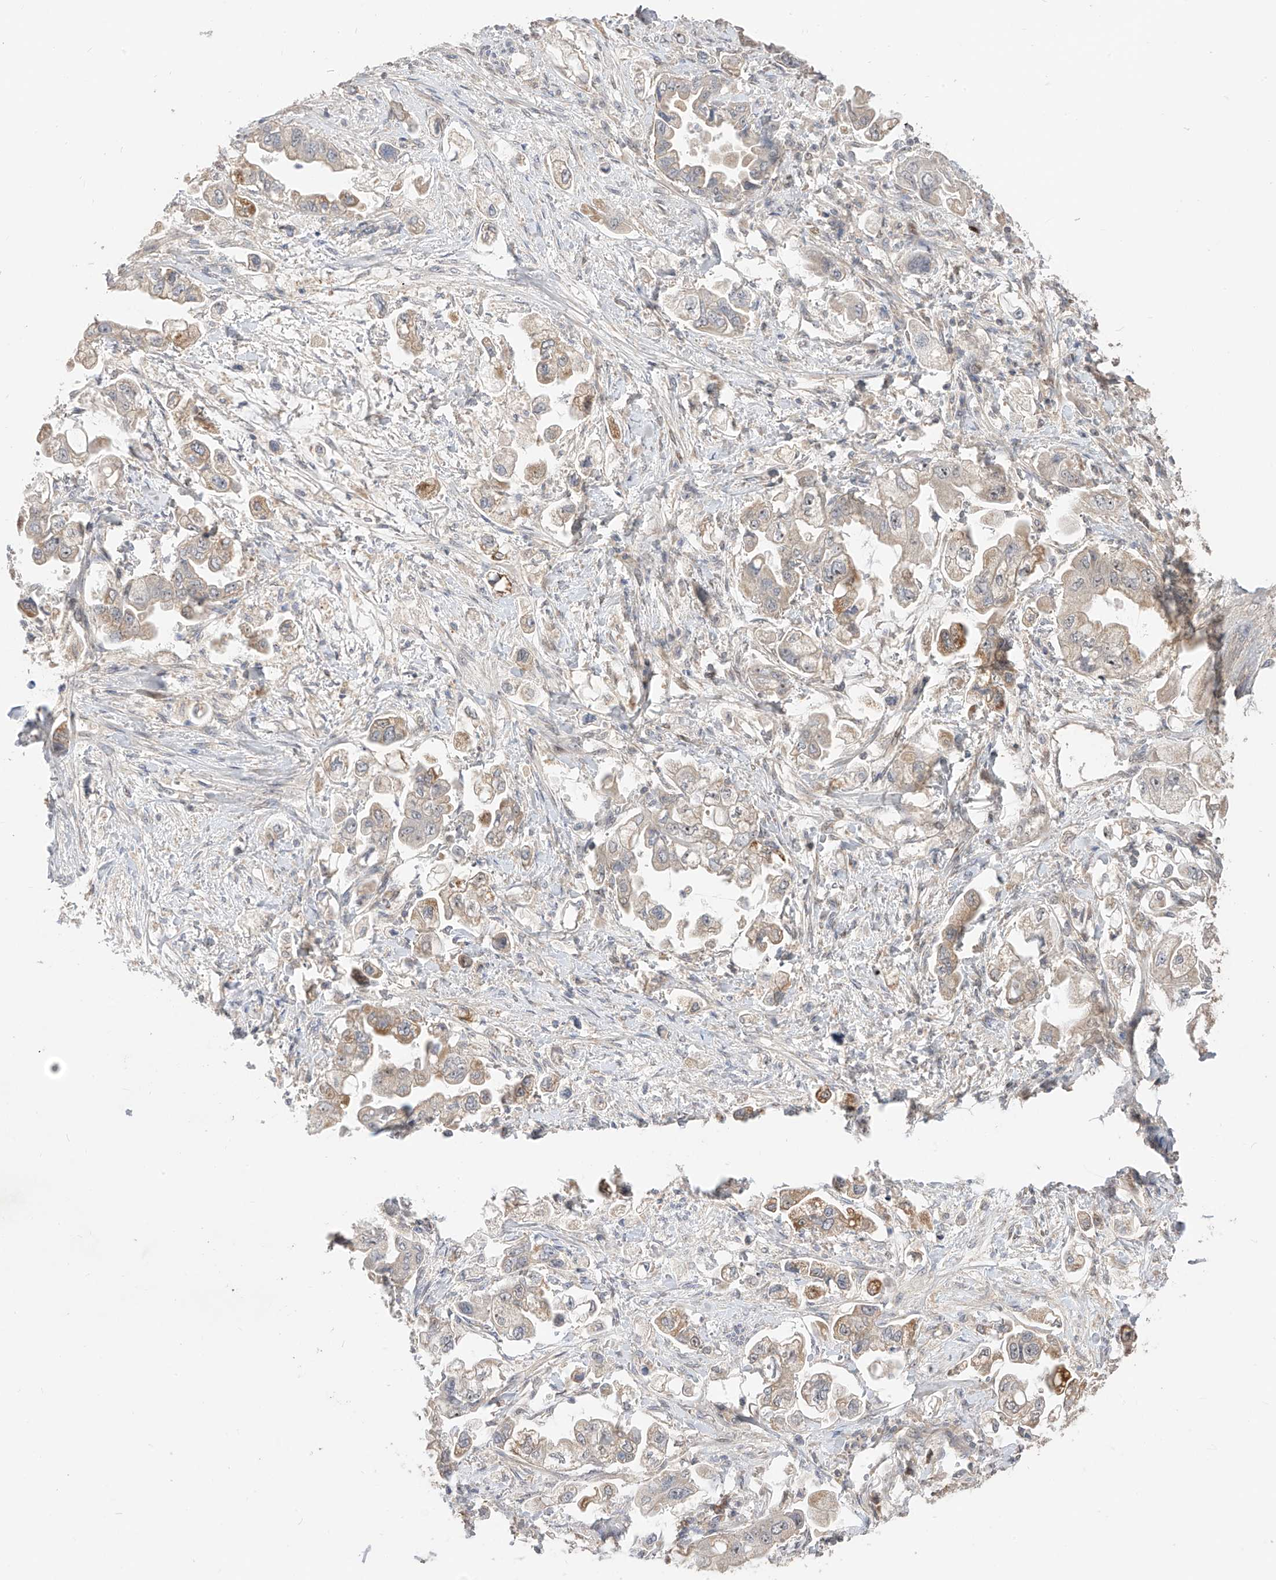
{"staining": {"intensity": "moderate", "quantity": "<25%", "location": "cytoplasmic/membranous"}, "tissue": "stomach cancer", "cell_type": "Tumor cells", "image_type": "cancer", "snomed": [{"axis": "morphology", "description": "Adenocarcinoma, NOS"}, {"axis": "topography", "description": "Stomach"}], "caption": "Immunohistochemistry staining of stomach cancer (adenocarcinoma), which reveals low levels of moderate cytoplasmic/membranous expression in about <25% of tumor cells indicating moderate cytoplasmic/membranous protein staining. The staining was performed using DAB (3,3'-diaminobenzidine) (brown) for protein detection and nuclei were counterstained in hematoxylin (blue).", "gene": "LATS1", "patient": {"sex": "male", "age": 62}}